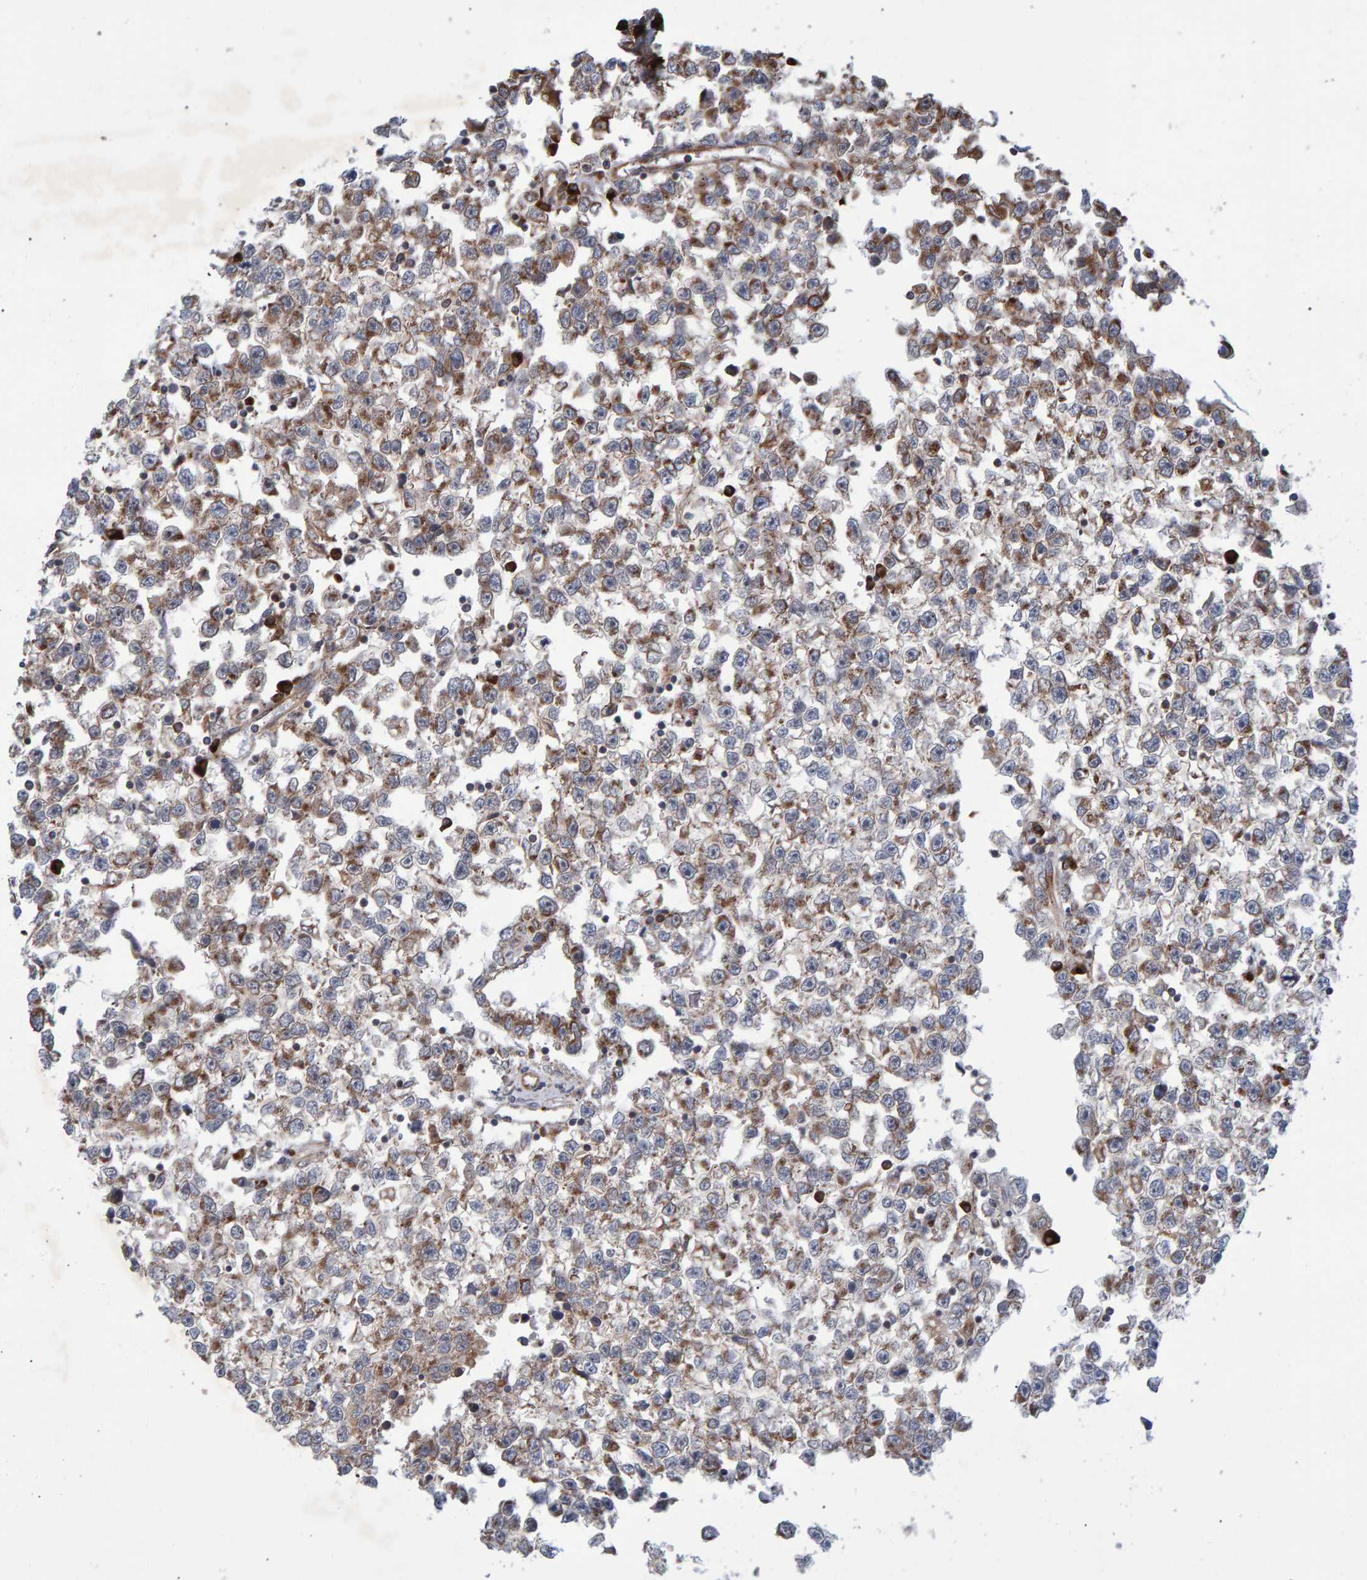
{"staining": {"intensity": "weak", "quantity": ">75%", "location": "cytoplasmic/membranous"}, "tissue": "testis cancer", "cell_type": "Tumor cells", "image_type": "cancer", "snomed": [{"axis": "morphology", "description": "Seminoma, NOS"}, {"axis": "morphology", "description": "Carcinoma, Embryonal, NOS"}, {"axis": "topography", "description": "Testis"}], "caption": "Embryonal carcinoma (testis) stained with a brown dye demonstrates weak cytoplasmic/membranous positive positivity in about >75% of tumor cells.", "gene": "FAM117A", "patient": {"sex": "male", "age": 51}}